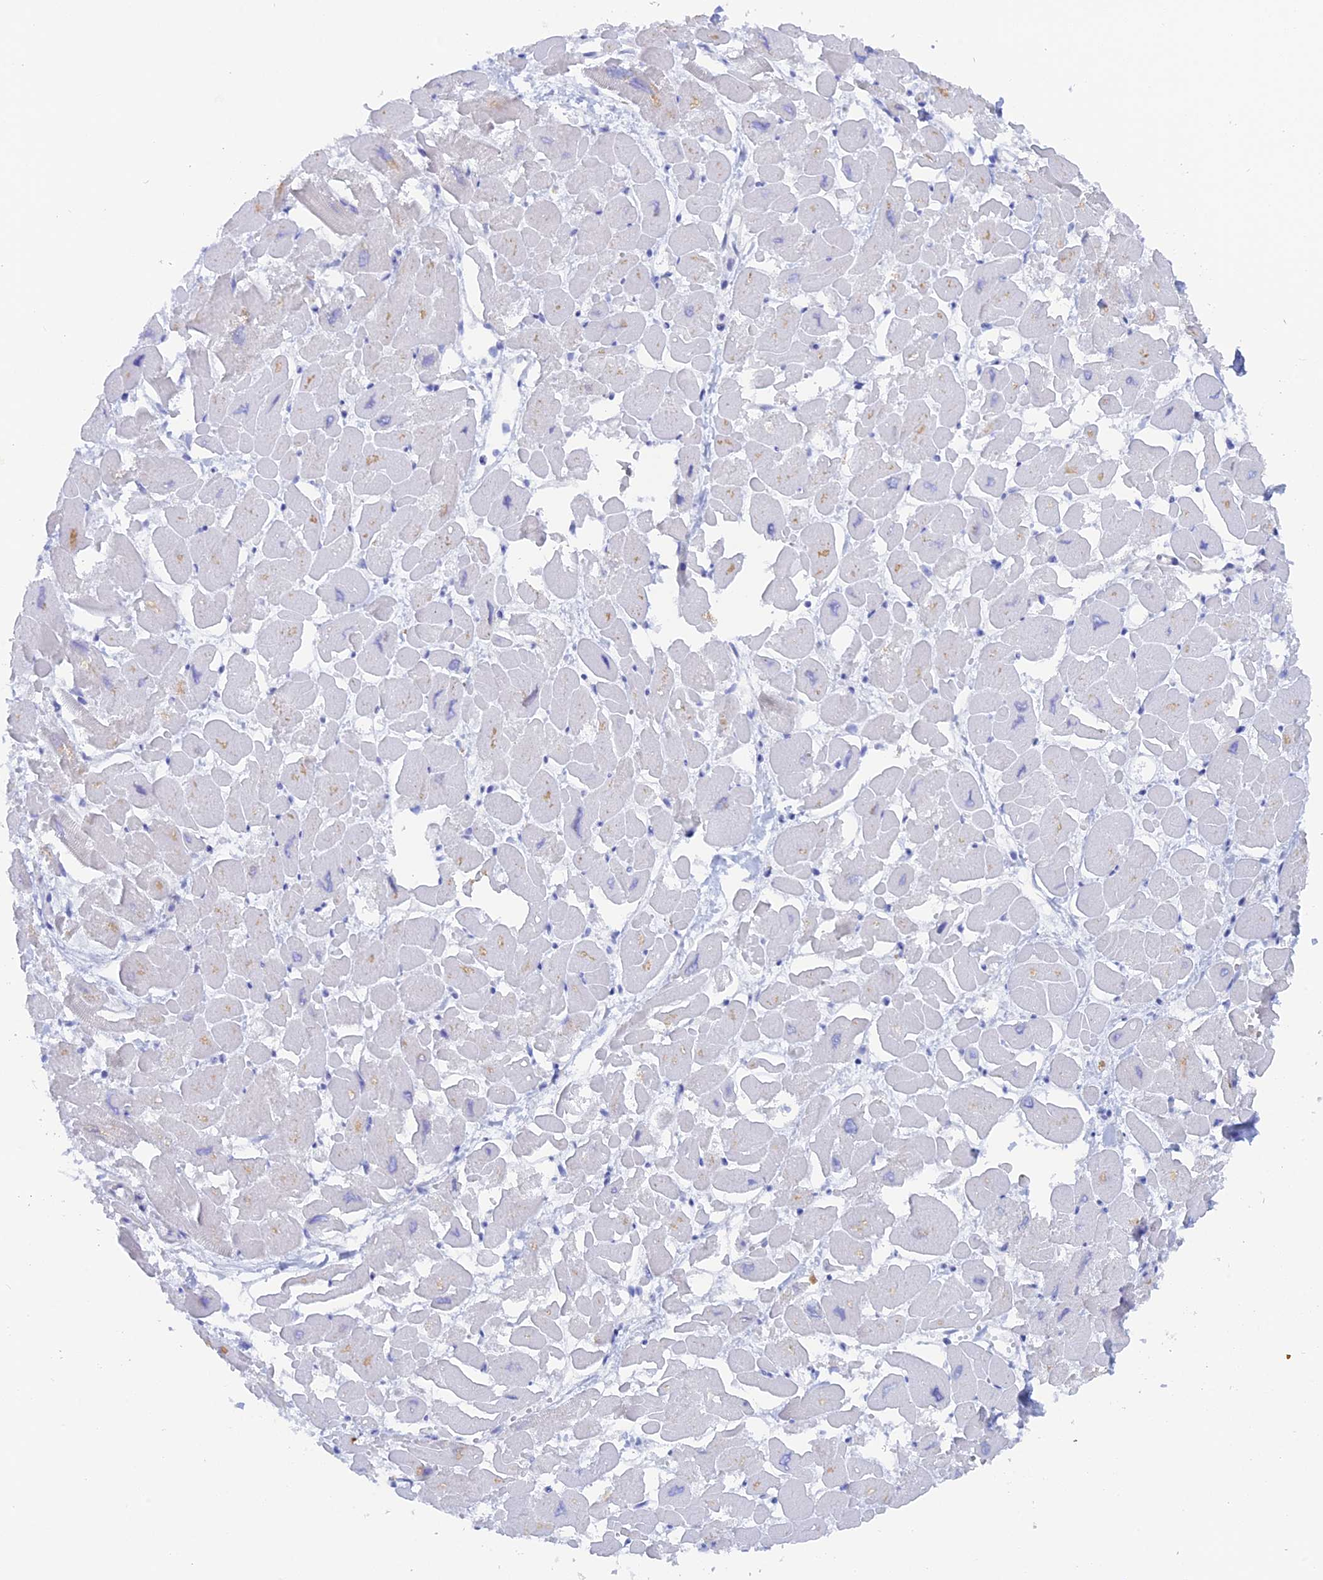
{"staining": {"intensity": "negative", "quantity": "none", "location": "none"}, "tissue": "heart muscle", "cell_type": "Cardiomyocytes", "image_type": "normal", "snomed": [{"axis": "morphology", "description": "Normal tissue, NOS"}, {"axis": "topography", "description": "Heart"}], "caption": "DAB (3,3'-diaminobenzidine) immunohistochemical staining of benign heart muscle exhibits no significant staining in cardiomyocytes. (DAB (3,3'-diaminobenzidine) immunohistochemistry (IHC) visualized using brightfield microscopy, high magnification).", "gene": "DACT3", "patient": {"sex": "male", "age": 54}}